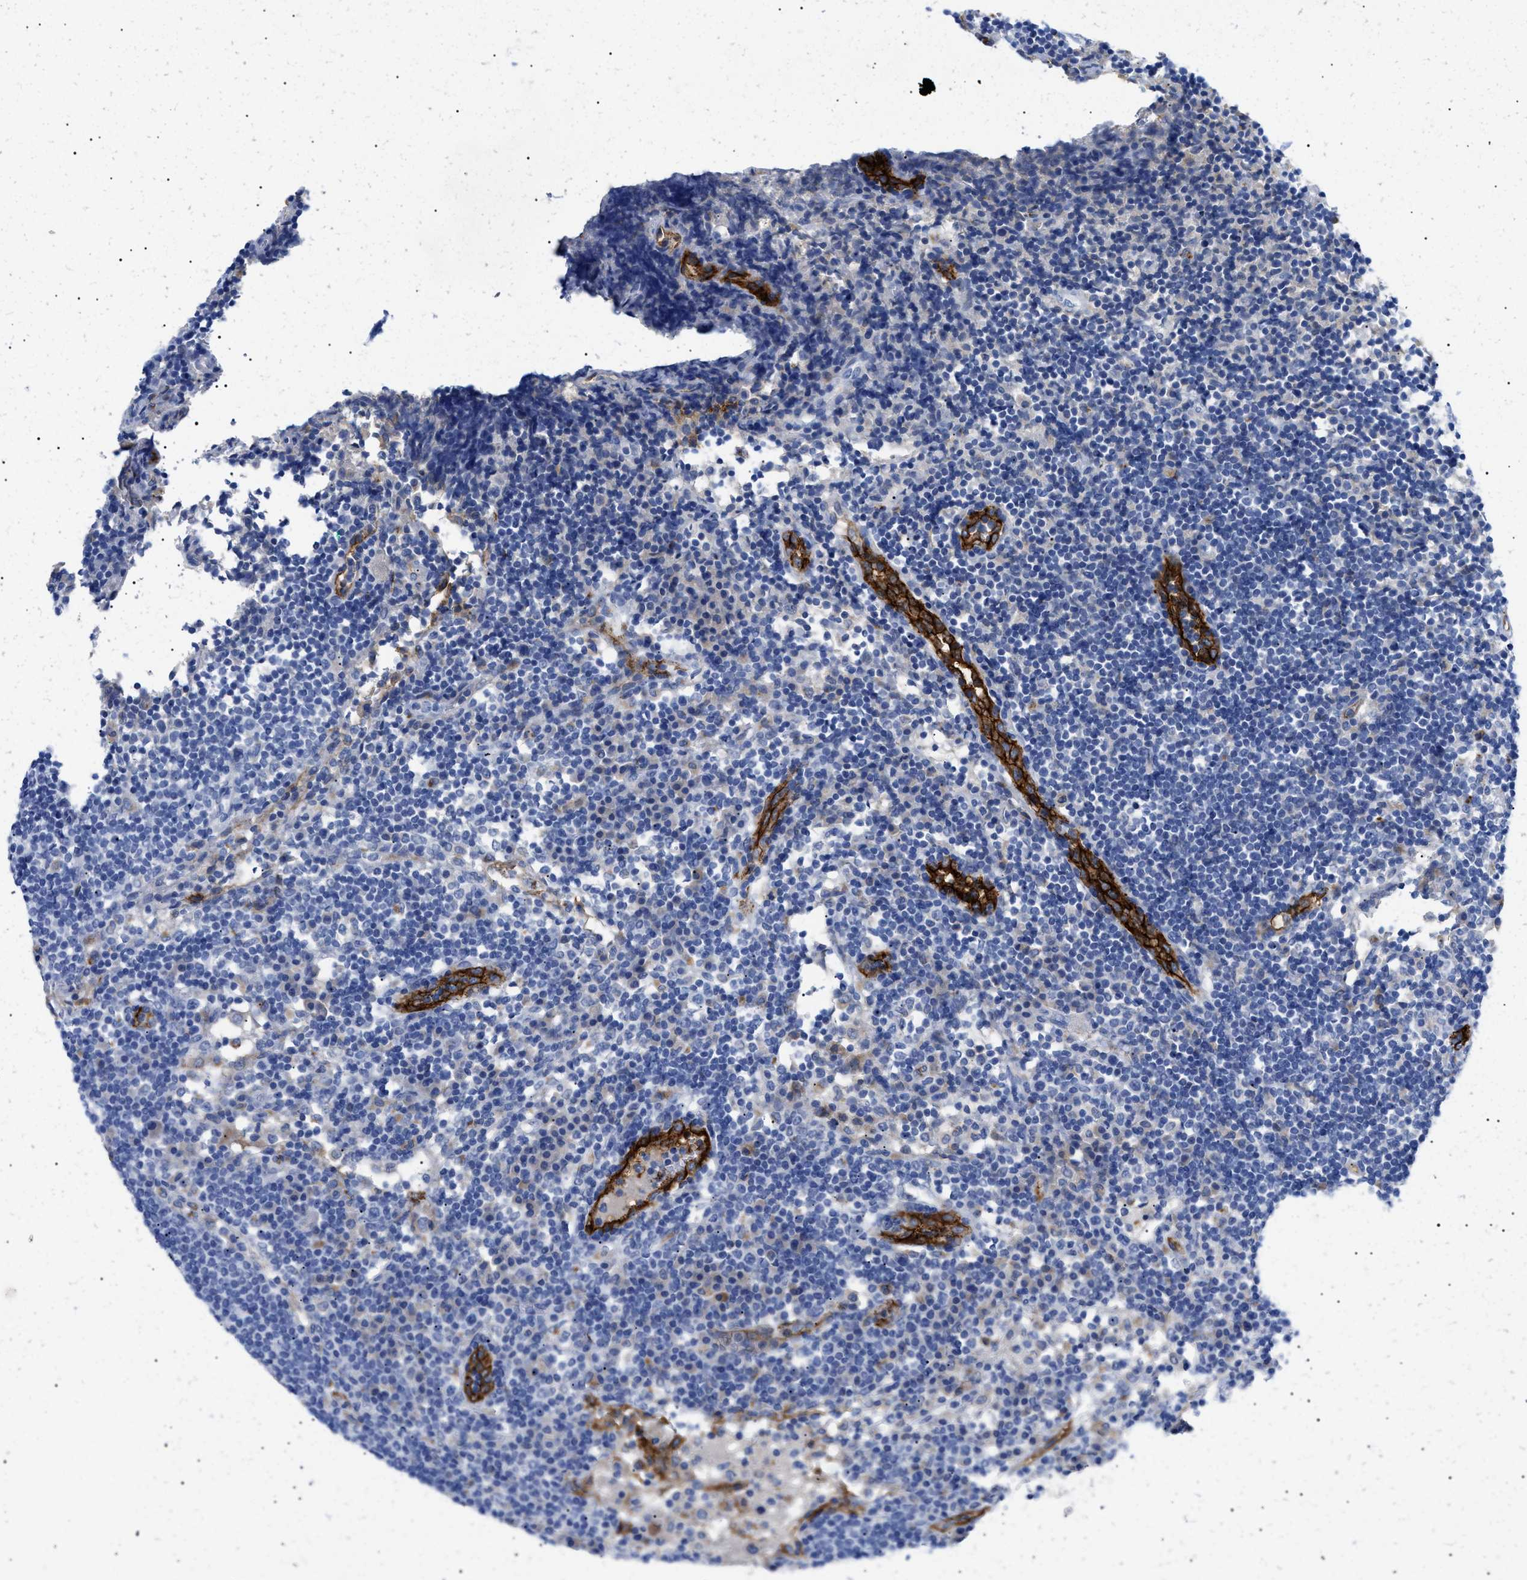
{"staining": {"intensity": "negative", "quantity": "none", "location": "none"}, "tissue": "lymph node", "cell_type": "Germinal center cells", "image_type": "normal", "snomed": [{"axis": "morphology", "description": "Normal tissue, NOS"}, {"axis": "topography", "description": "Lymph node"}], "caption": "Benign lymph node was stained to show a protein in brown. There is no significant expression in germinal center cells. (DAB immunohistochemistry (IHC), high magnification).", "gene": "ACKR1", "patient": {"sex": "female", "age": 53}}